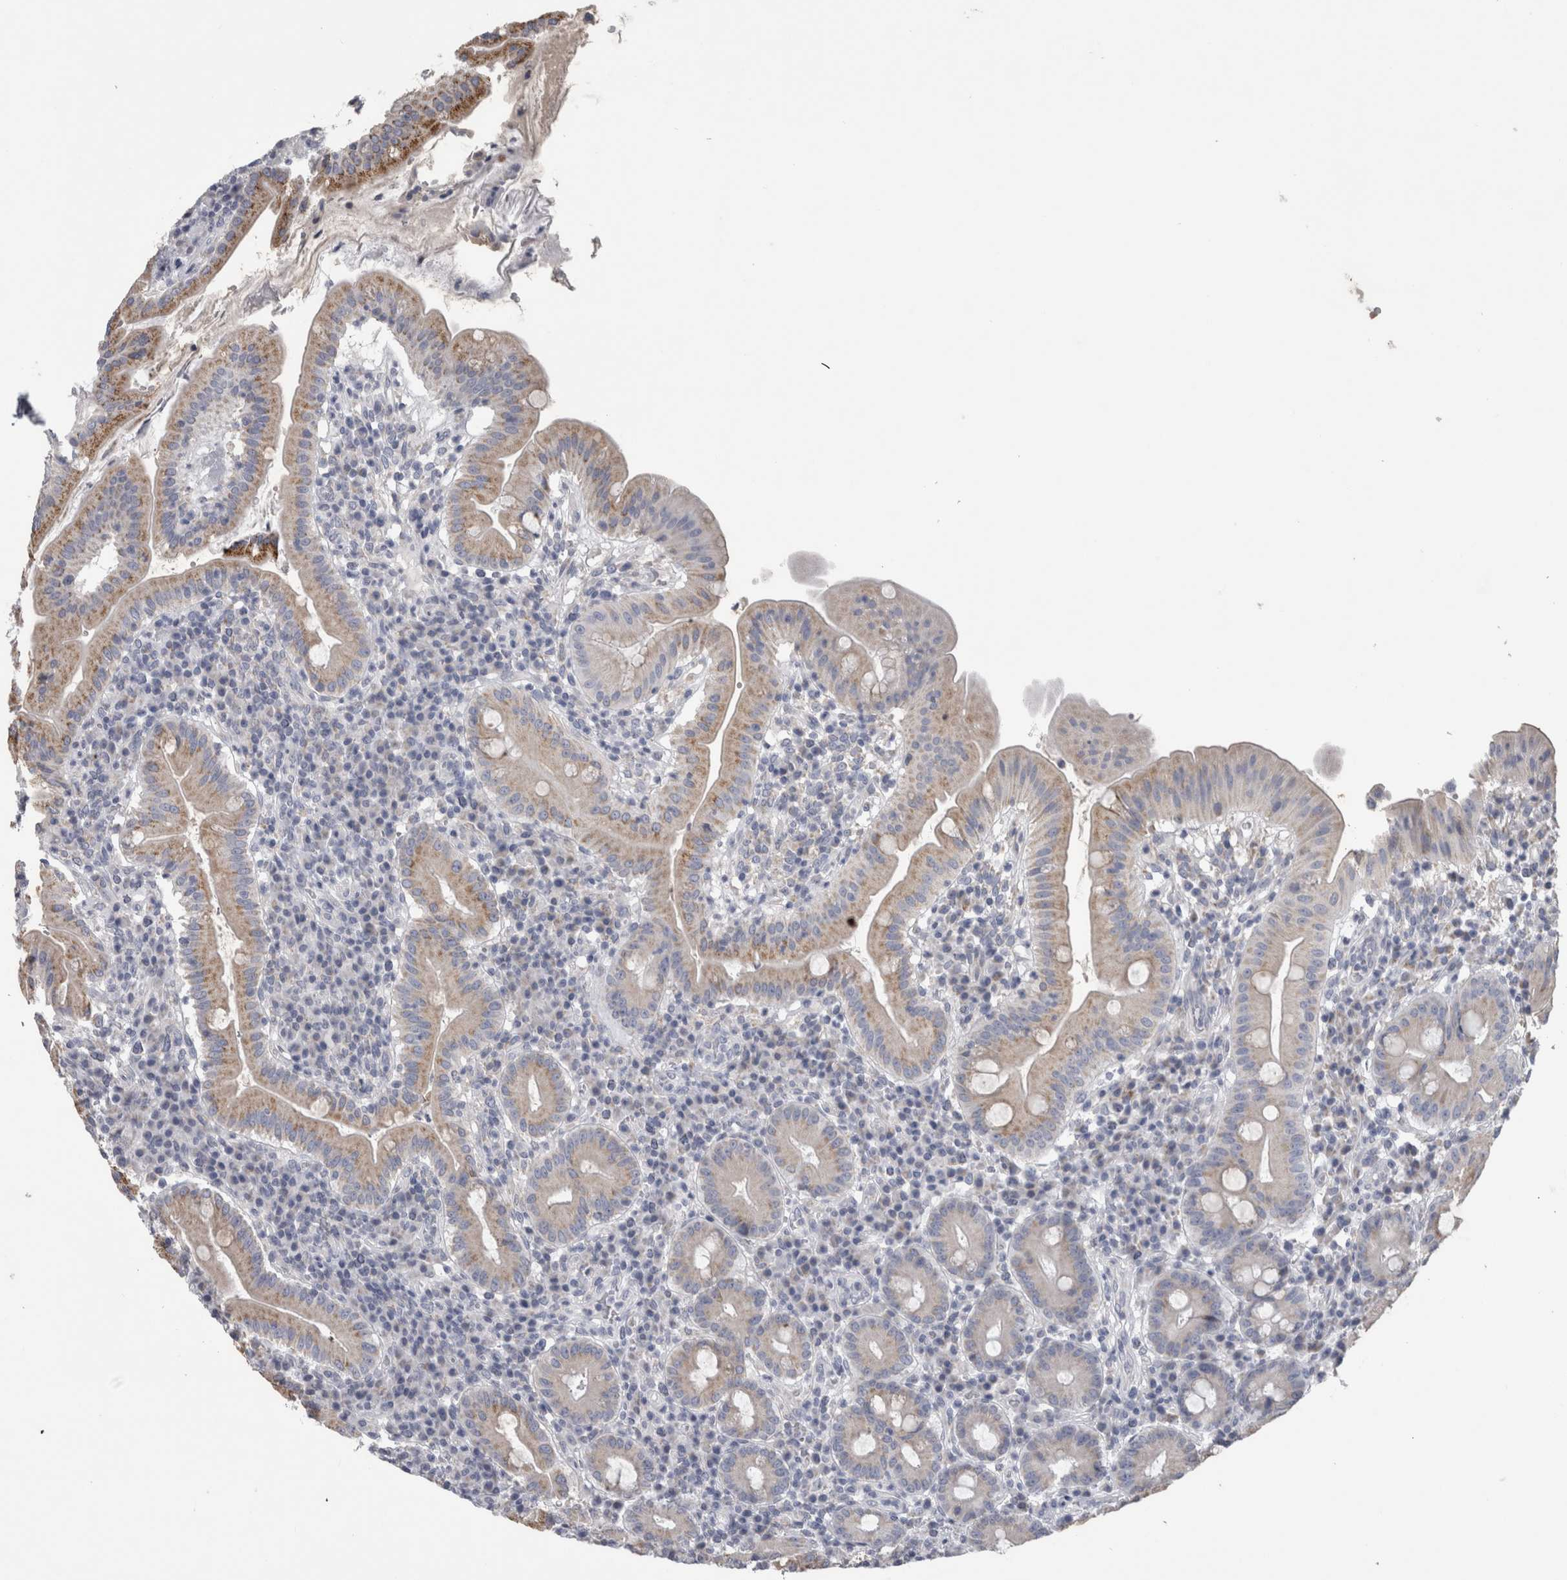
{"staining": {"intensity": "moderate", "quantity": "25%-75%", "location": "cytoplasmic/membranous"}, "tissue": "duodenum", "cell_type": "Glandular cells", "image_type": "normal", "snomed": [{"axis": "morphology", "description": "Normal tissue, NOS"}, {"axis": "topography", "description": "Duodenum"}], "caption": "Immunohistochemical staining of unremarkable human duodenum reveals 25%-75% levels of moderate cytoplasmic/membranous protein positivity in about 25%-75% of glandular cells.", "gene": "DHRS4", "patient": {"sex": "male", "age": 50}}